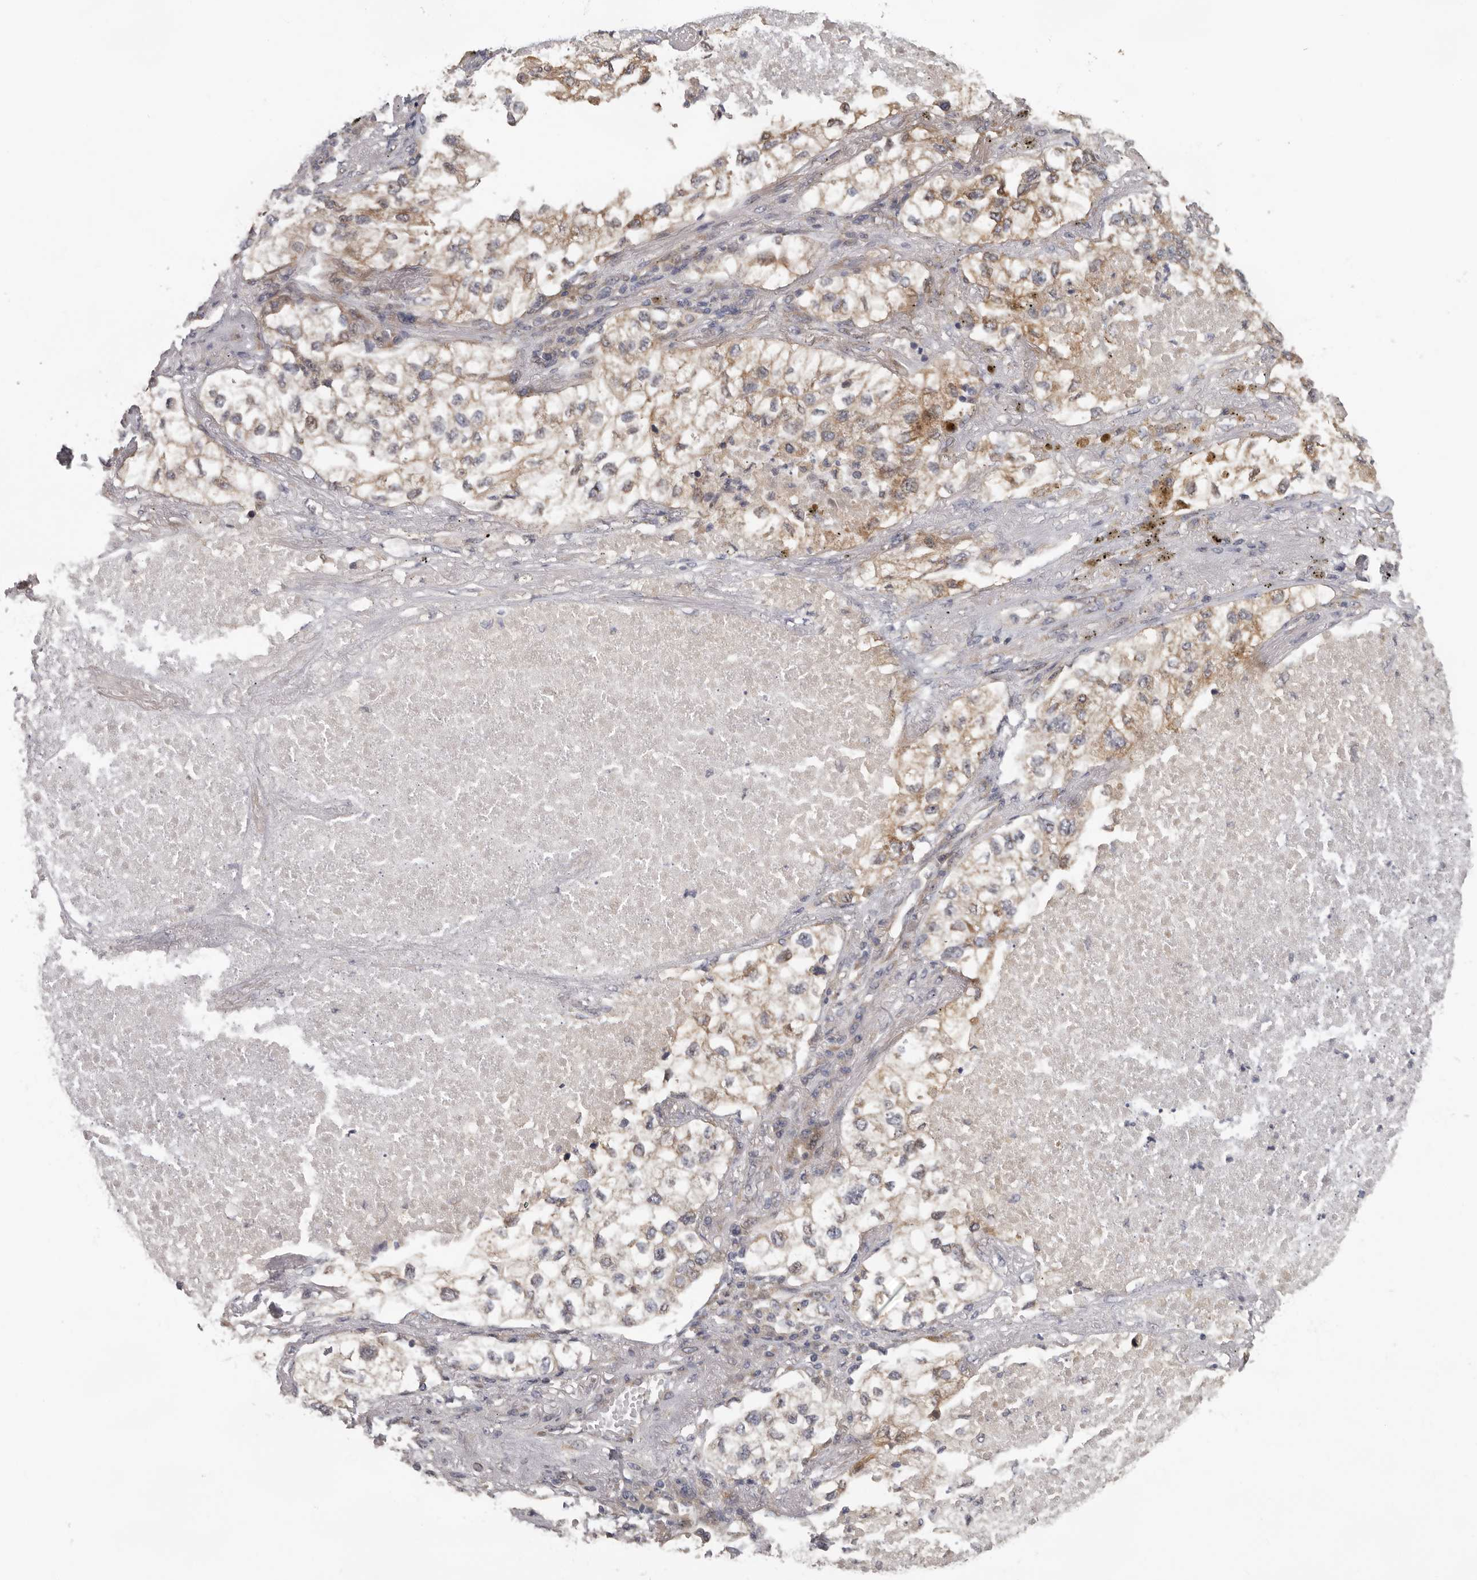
{"staining": {"intensity": "weak", "quantity": "25%-75%", "location": "cytoplasmic/membranous"}, "tissue": "lung cancer", "cell_type": "Tumor cells", "image_type": "cancer", "snomed": [{"axis": "morphology", "description": "Adenocarcinoma, NOS"}, {"axis": "topography", "description": "Lung"}], "caption": "A high-resolution histopathology image shows immunohistochemistry staining of adenocarcinoma (lung), which shows weak cytoplasmic/membranous staining in approximately 25%-75% of tumor cells. The staining was performed using DAB (3,3'-diaminobenzidine), with brown indicating positive protein expression. Nuclei are stained blue with hematoxylin.", "gene": "HINT3", "patient": {"sex": "male", "age": 63}}